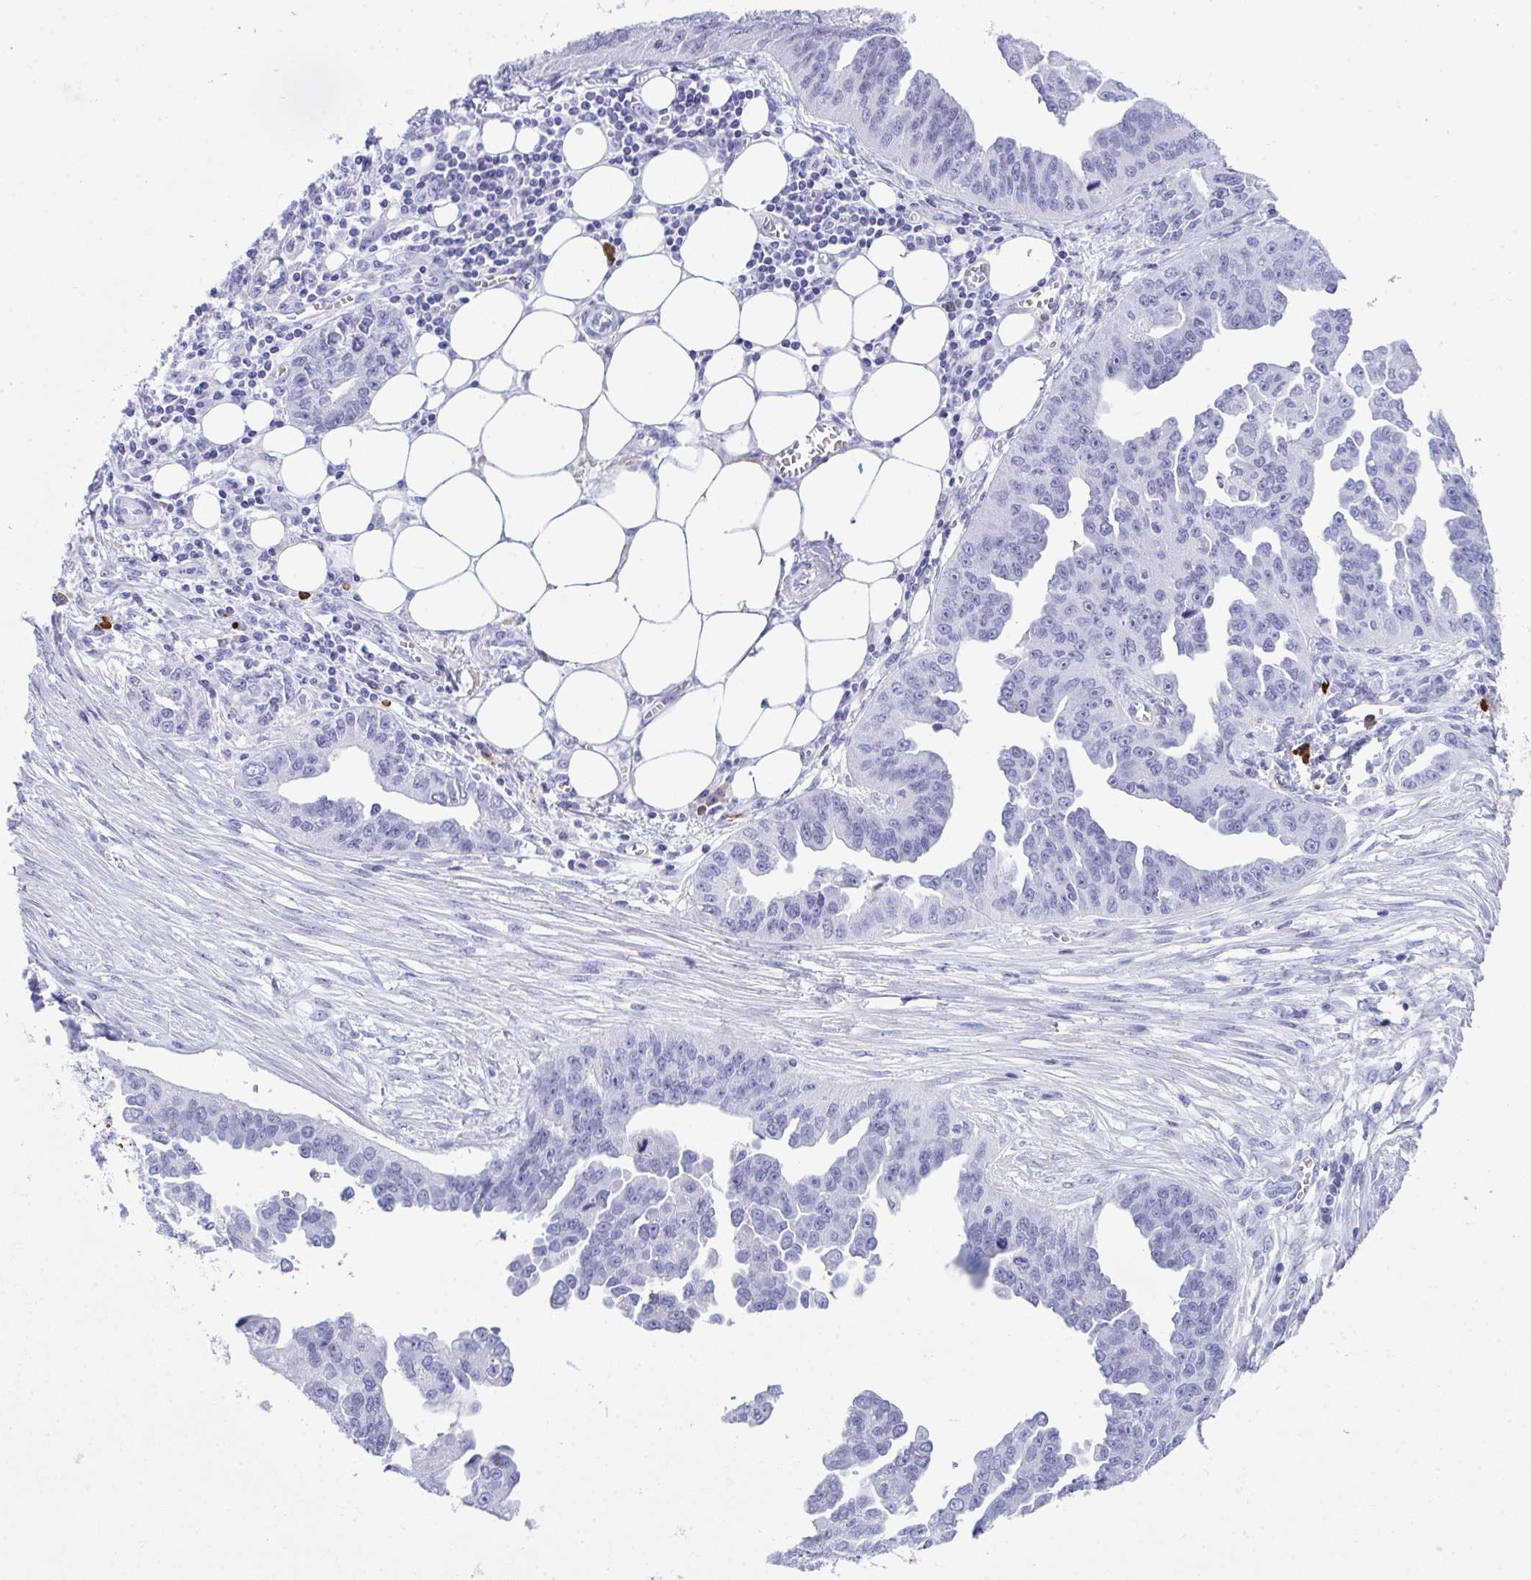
{"staining": {"intensity": "negative", "quantity": "none", "location": "none"}, "tissue": "ovarian cancer", "cell_type": "Tumor cells", "image_type": "cancer", "snomed": [{"axis": "morphology", "description": "Cystadenocarcinoma, serous, NOS"}, {"axis": "topography", "description": "Ovary"}], "caption": "Tumor cells are negative for protein expression in human ovarian cancer.", "gene": "JCHAIN", "patient": {"sex": "female", "age": 75}}